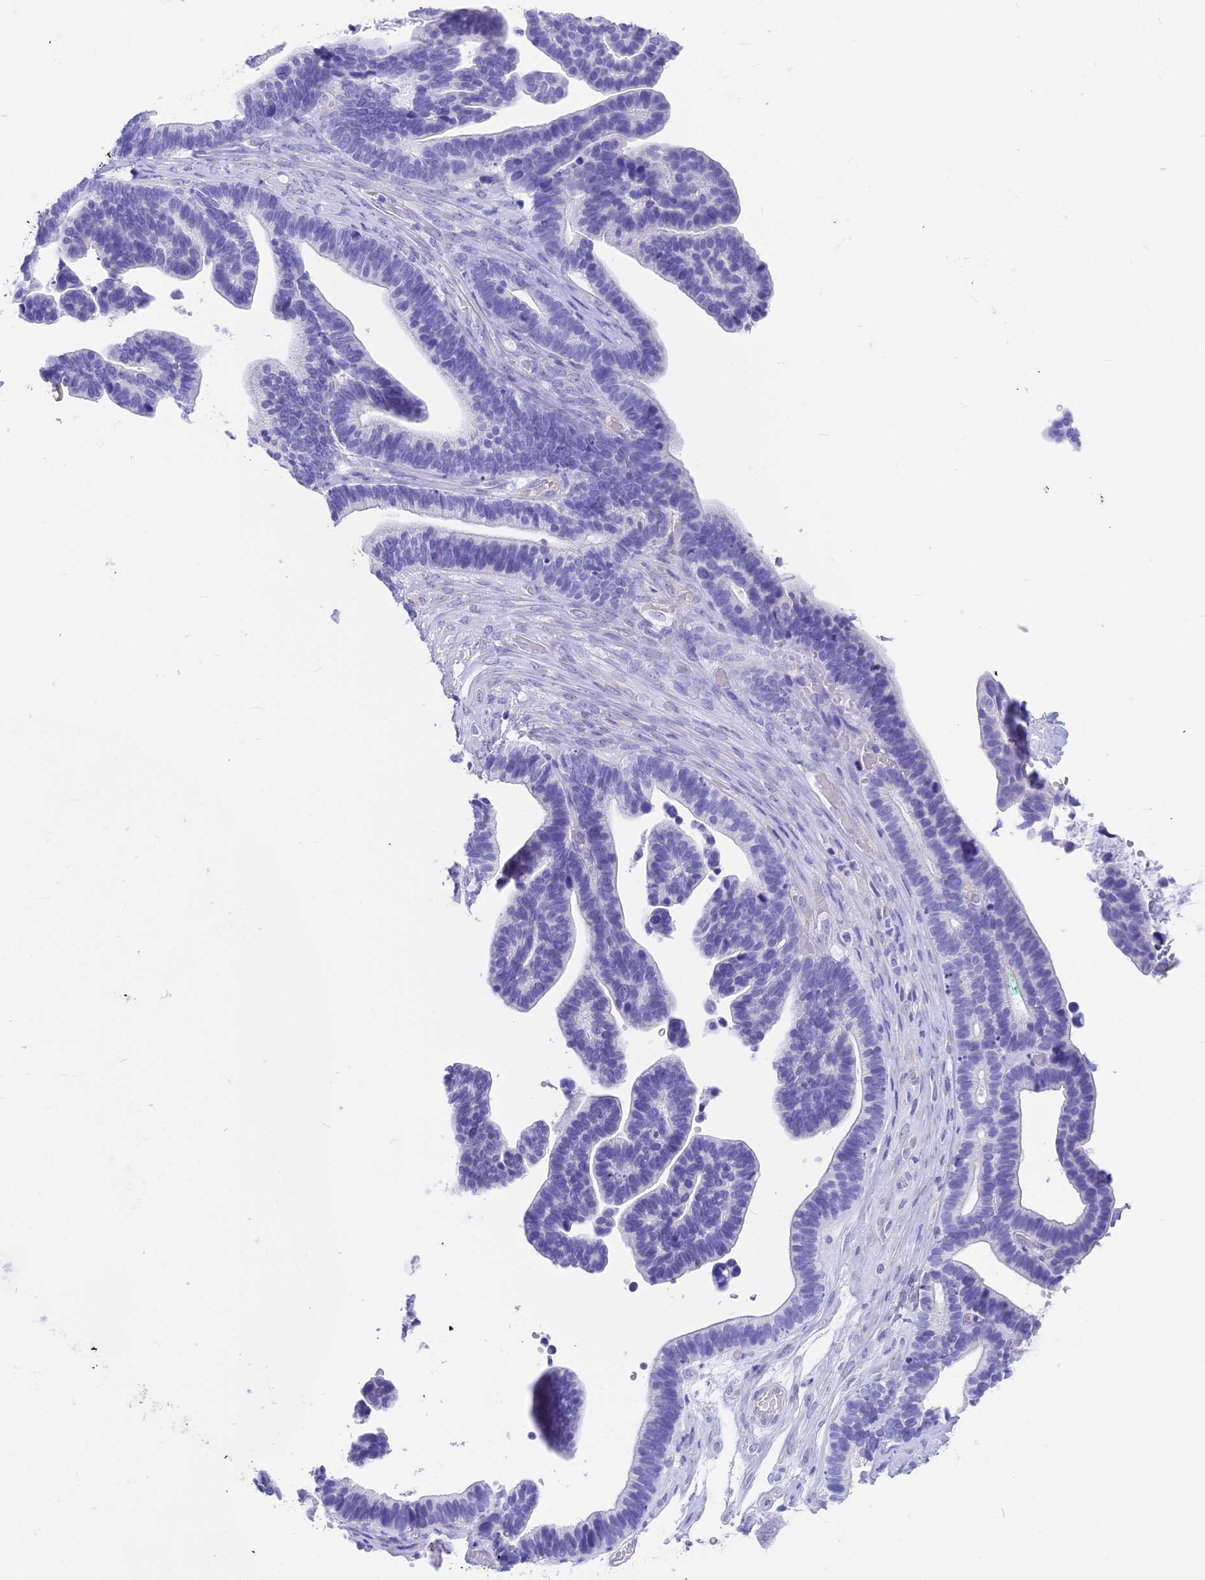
{"staining": {"intensity": "negative", "quantity": "none", "location": "none"}, "tissue": "ovarian cancer", "cell_type": "Tumor cells", "image_type": "cancer", "snomed": [{"axis": "morphology", "description": "Cystadenocarcinoma, serous, NOS"}, {"axis": "topography", "description": "Ovary"}], "caption": "Histopathology image shows no protein staining in tumor cells of ovarian cancer tissue.", "gene": "GNGT2", "patient": {"sex": "female", "age": 56}}